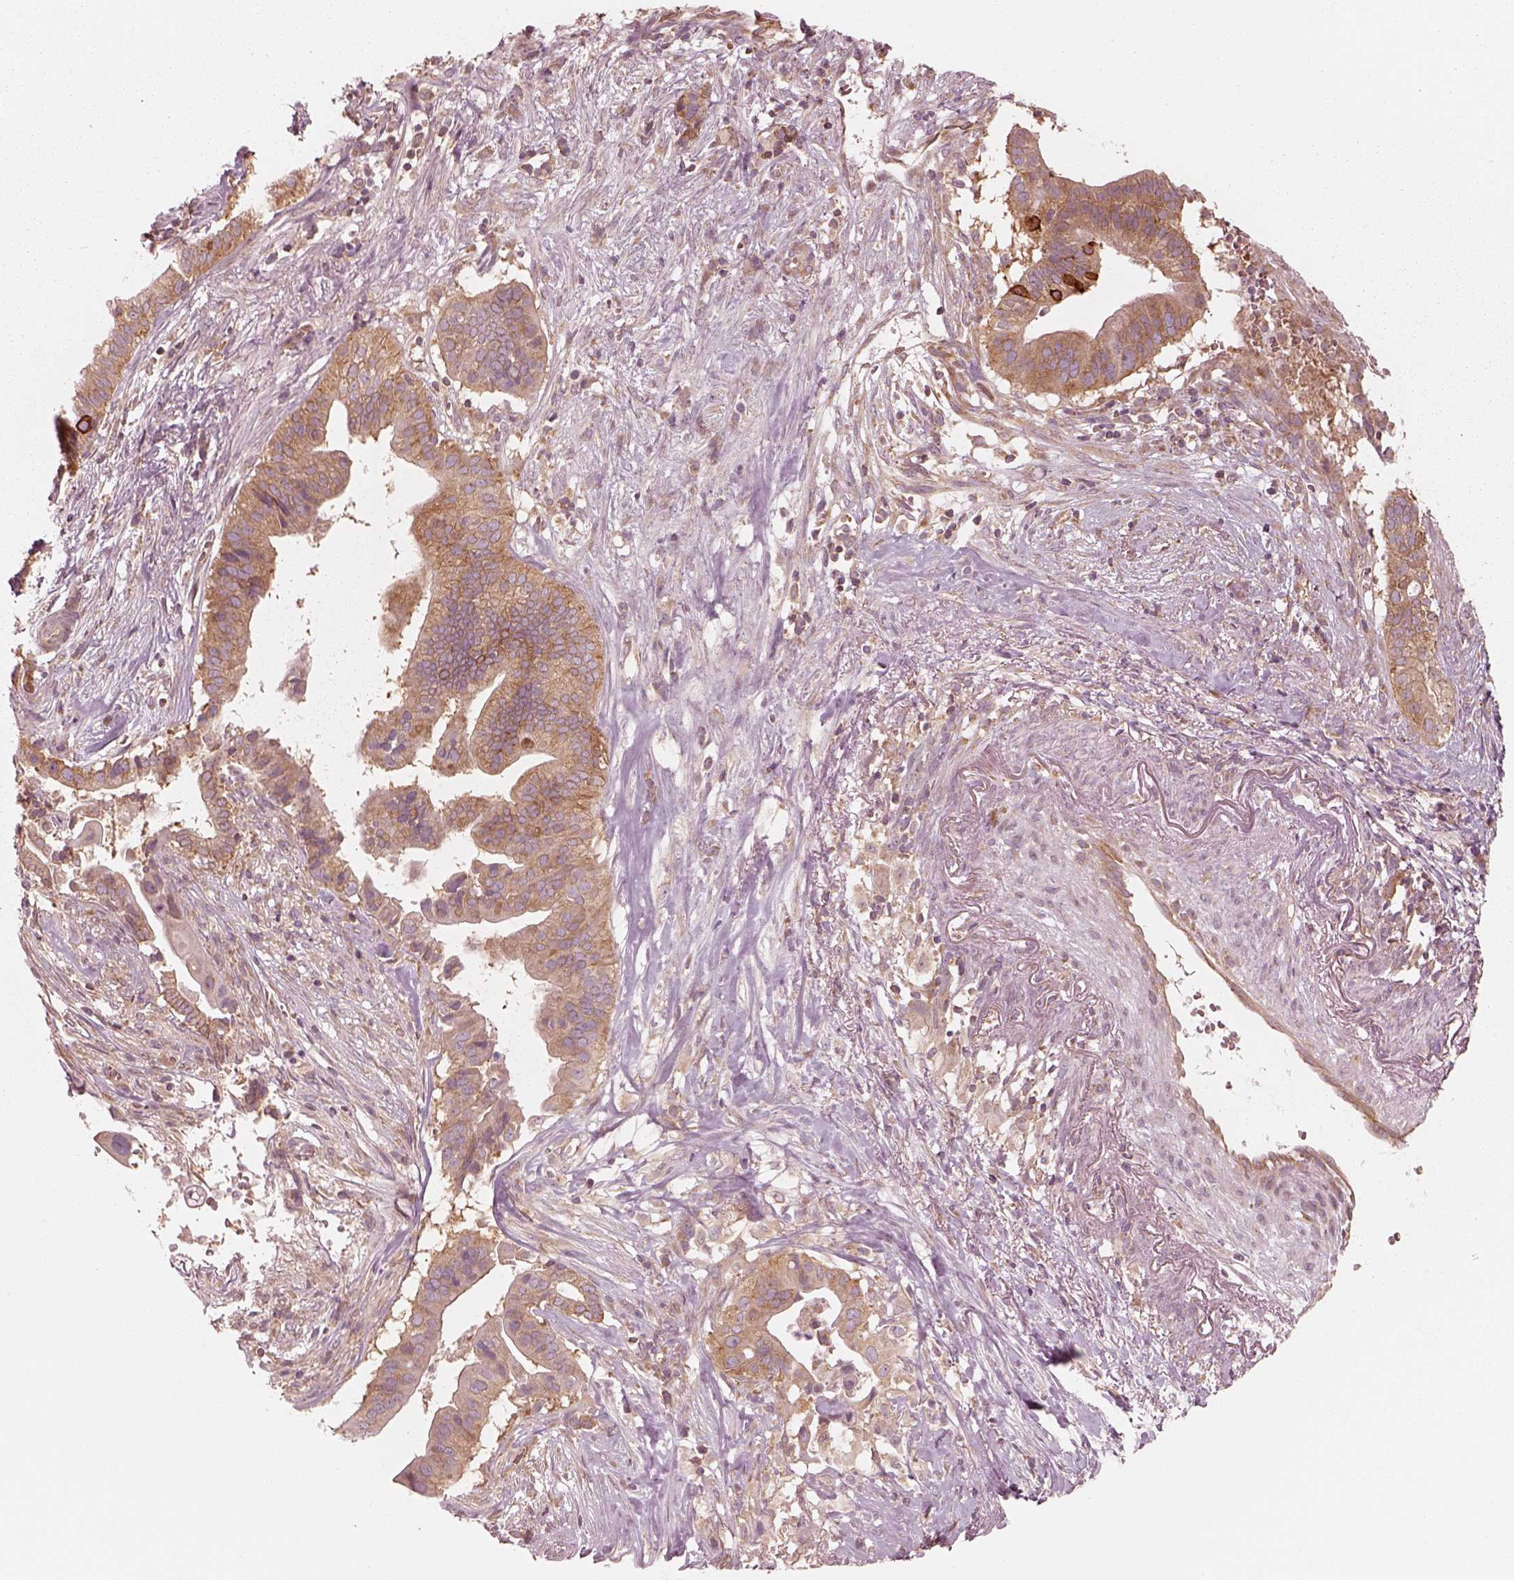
{"staining": {"intensity": "moderate", "quantity": ">75%", "location": "cytoplasmic/membranous"}, "tissue": "pancreatic cancer", "cell_type": "Tumor cells", "image_type": "cancer", "snomed": [{"axis": "morphology", "description": "Adenocarcinoma, NOS"}, {"axis": "topography", "description": "Pancreas"}], "caption": "Protein expression analysis of pancreatic cancer (adenocarcinoma) reveals moderate cytoplasmic/membranous expression in about >75% of tumor cells. (DAB IHC with brightfield microscopy, high magnification).", "gene": "CNOT2", "patient": {"sex": "male", "age": 61}}